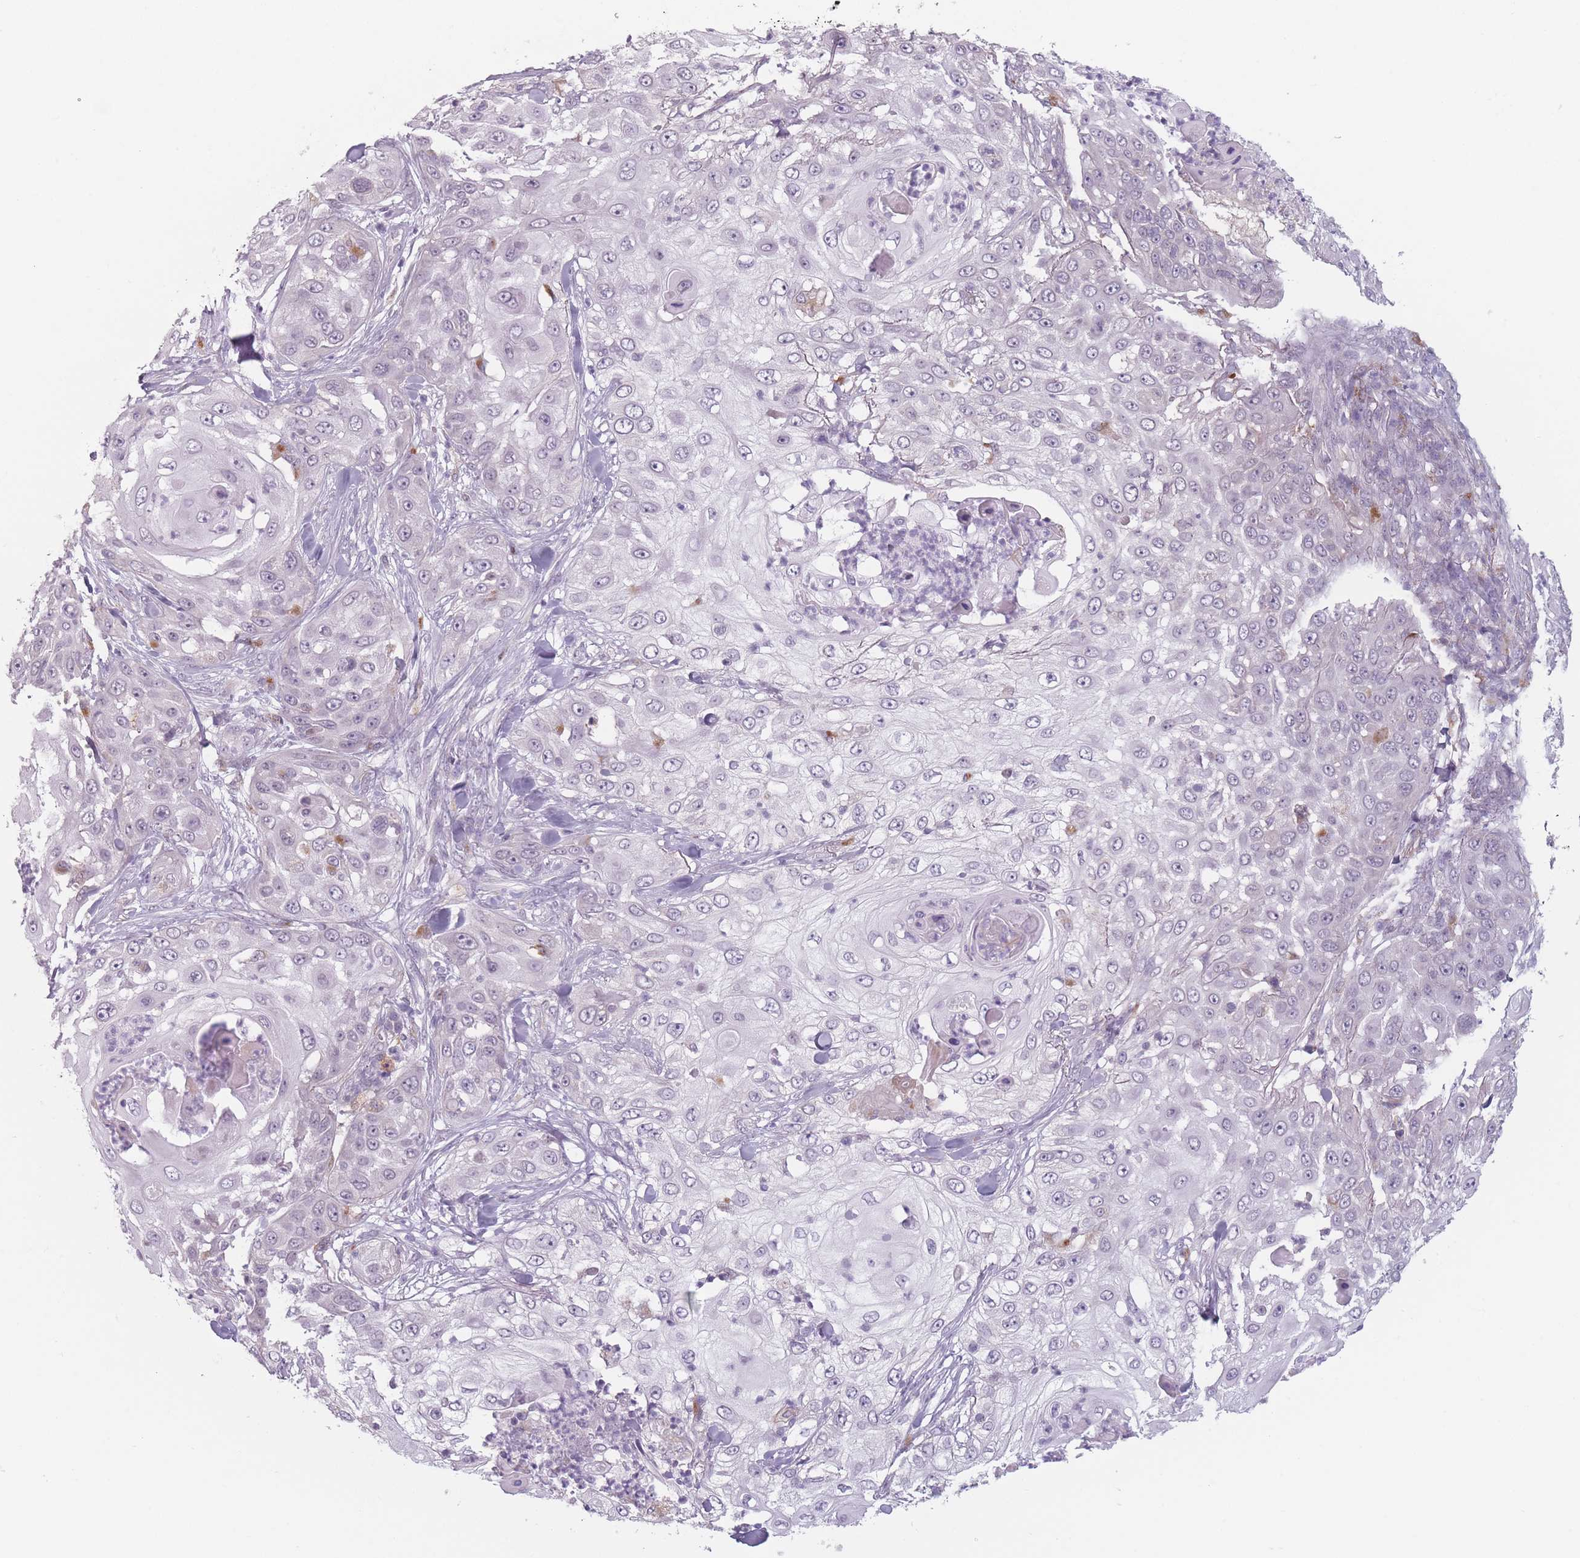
{"staining": {"intensity": "negative", "quantity": "none", "location": "none"}, "tissue": "skin cancer", "cell_type": "Tumor cells", "image_type": "cancer", "snomed": [{"axis": "morphology", "description": "Squamous cell carcinoma, NOS"}, {"axis": "topography", "description": "Skin"}], "caption": "There is no significant staining in tumor cells of skin cancer (squamous cell carcinoma).", "gene": "OR10C1", "patient": {"sex": "female", "age": 44}}